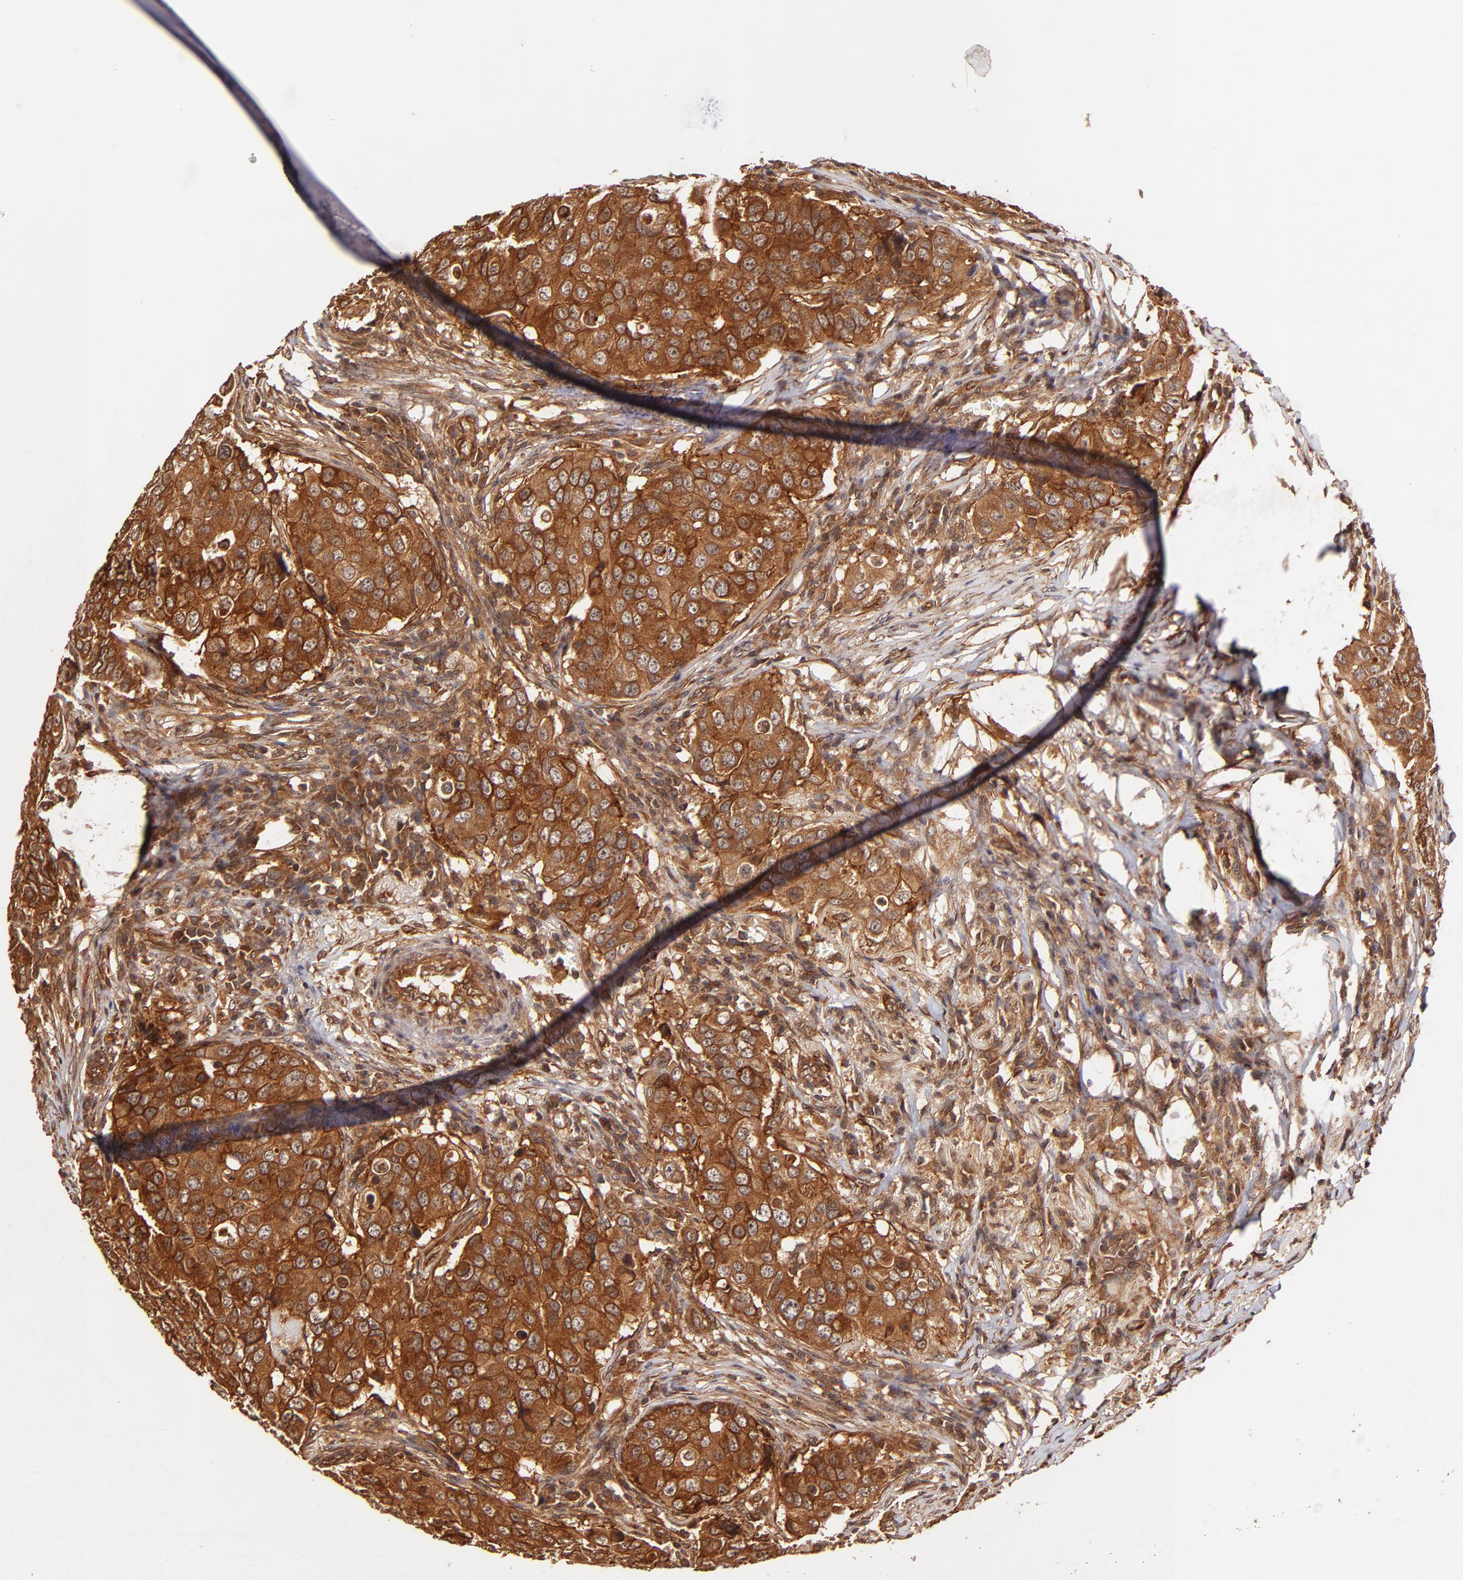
{"staining": {"intensity": "strong", "quantity": ">75%", "location": "cytoplasmic/membranous"}, "tissue": "breast cancer", "cell_type": "Tumor cells", "image_type": "cancer", "snomed": [{"axis": "morphology", "description": "Duct carcinoma"}, {"axis": "topography", "description": "Breast"}], "caption": "DAB immunohistochemical staining of breast cancer (intraductal carcinoma) reveals strong cytoplasmic/membranous protein positivity in about >75% of tumor cells.", "gene": "ITGB1", "patient": {"sex": "female", "age": 54}}